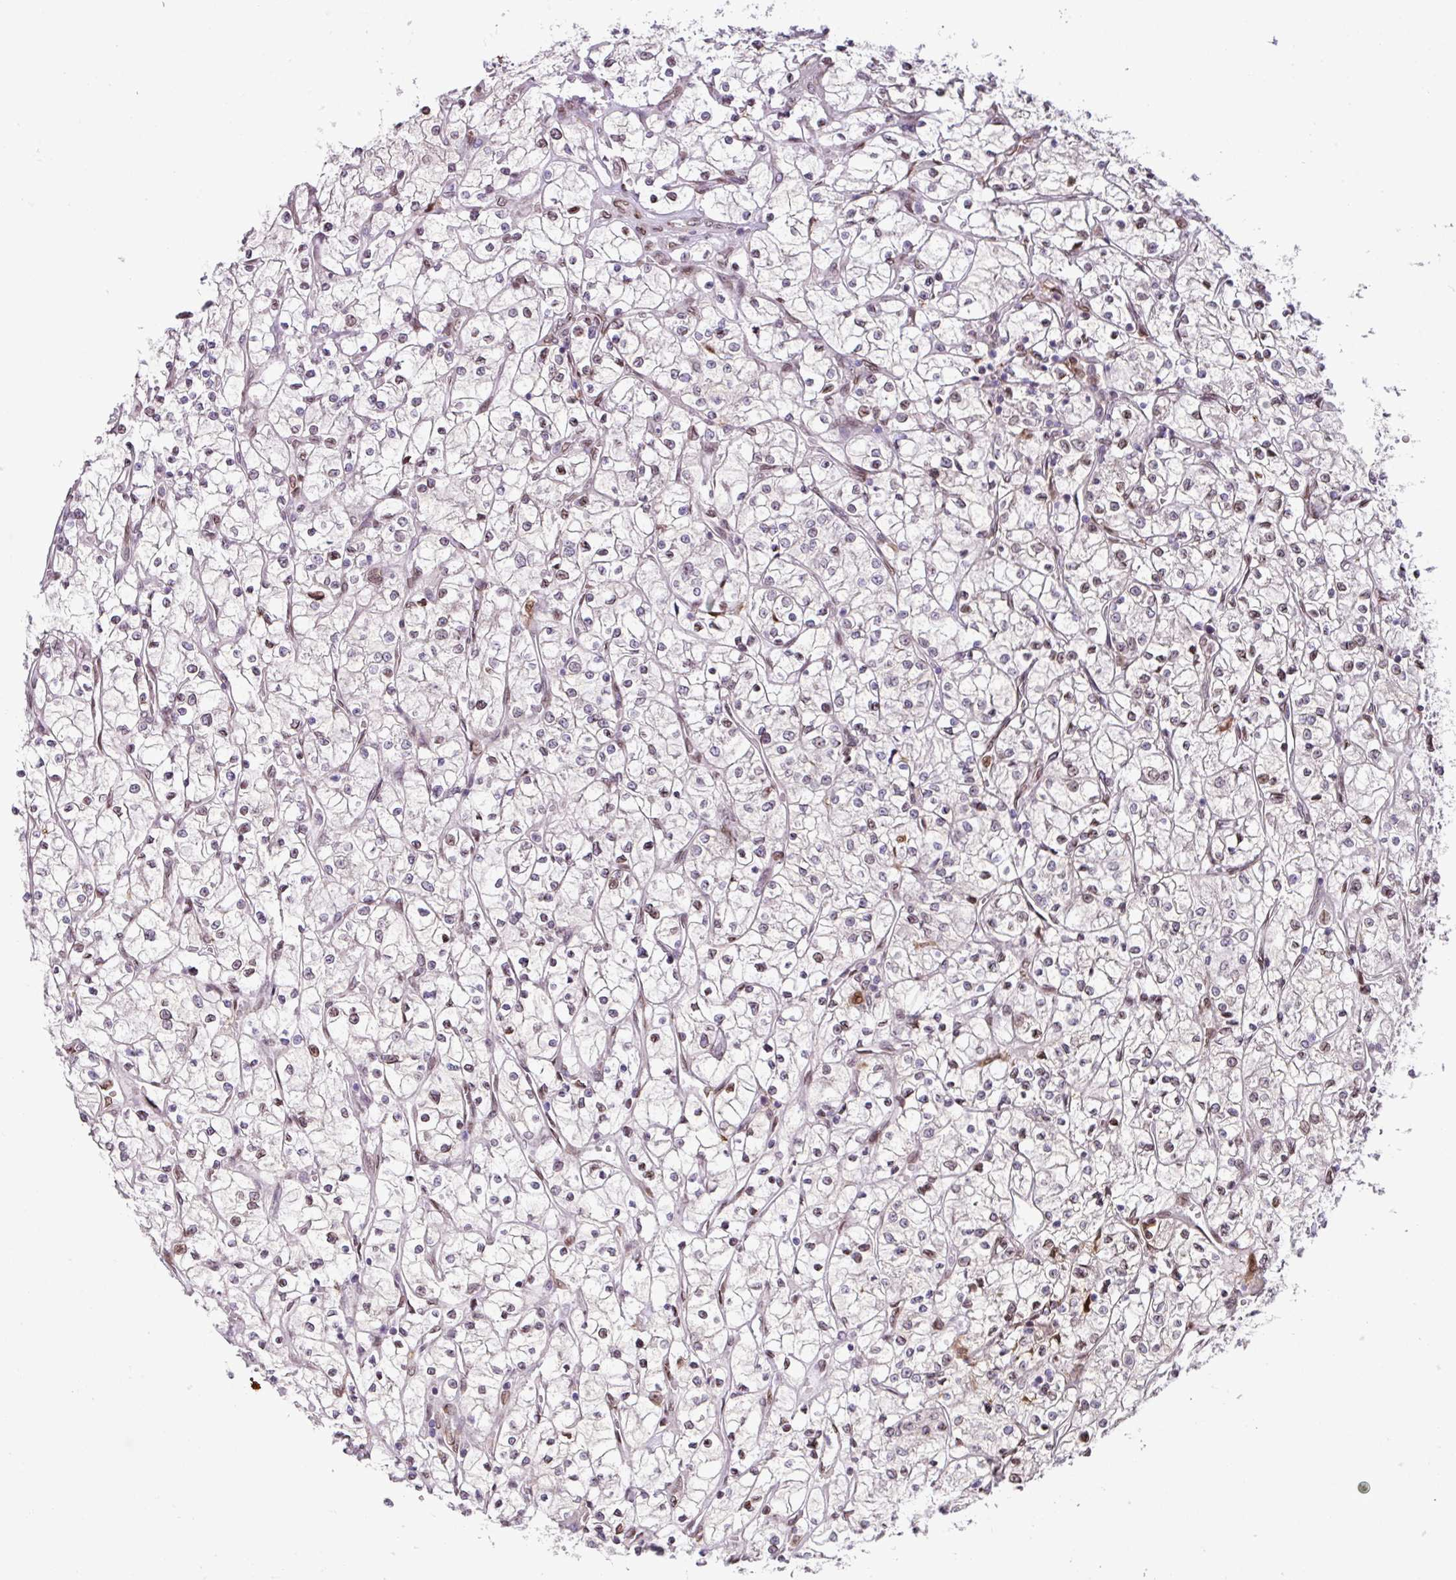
{"staining": {"intensity": "weak", "quantity": "<25%", "location": "nuclear"}, "tissue": "renal cancer", "cell_type": "Tumor cells", "image_type": "cancer", "snomed": [{"axis": "morphology", "description": "Adenocarcinoma, NOS"}, {"axis": "topography", "description": "Kidney"}], "caption": "Tumor cells are negative for brown protein staining in adenocarcinoma (renal).", "gene": "PLK1", "patient": {"sex": "female", "age": 64}}